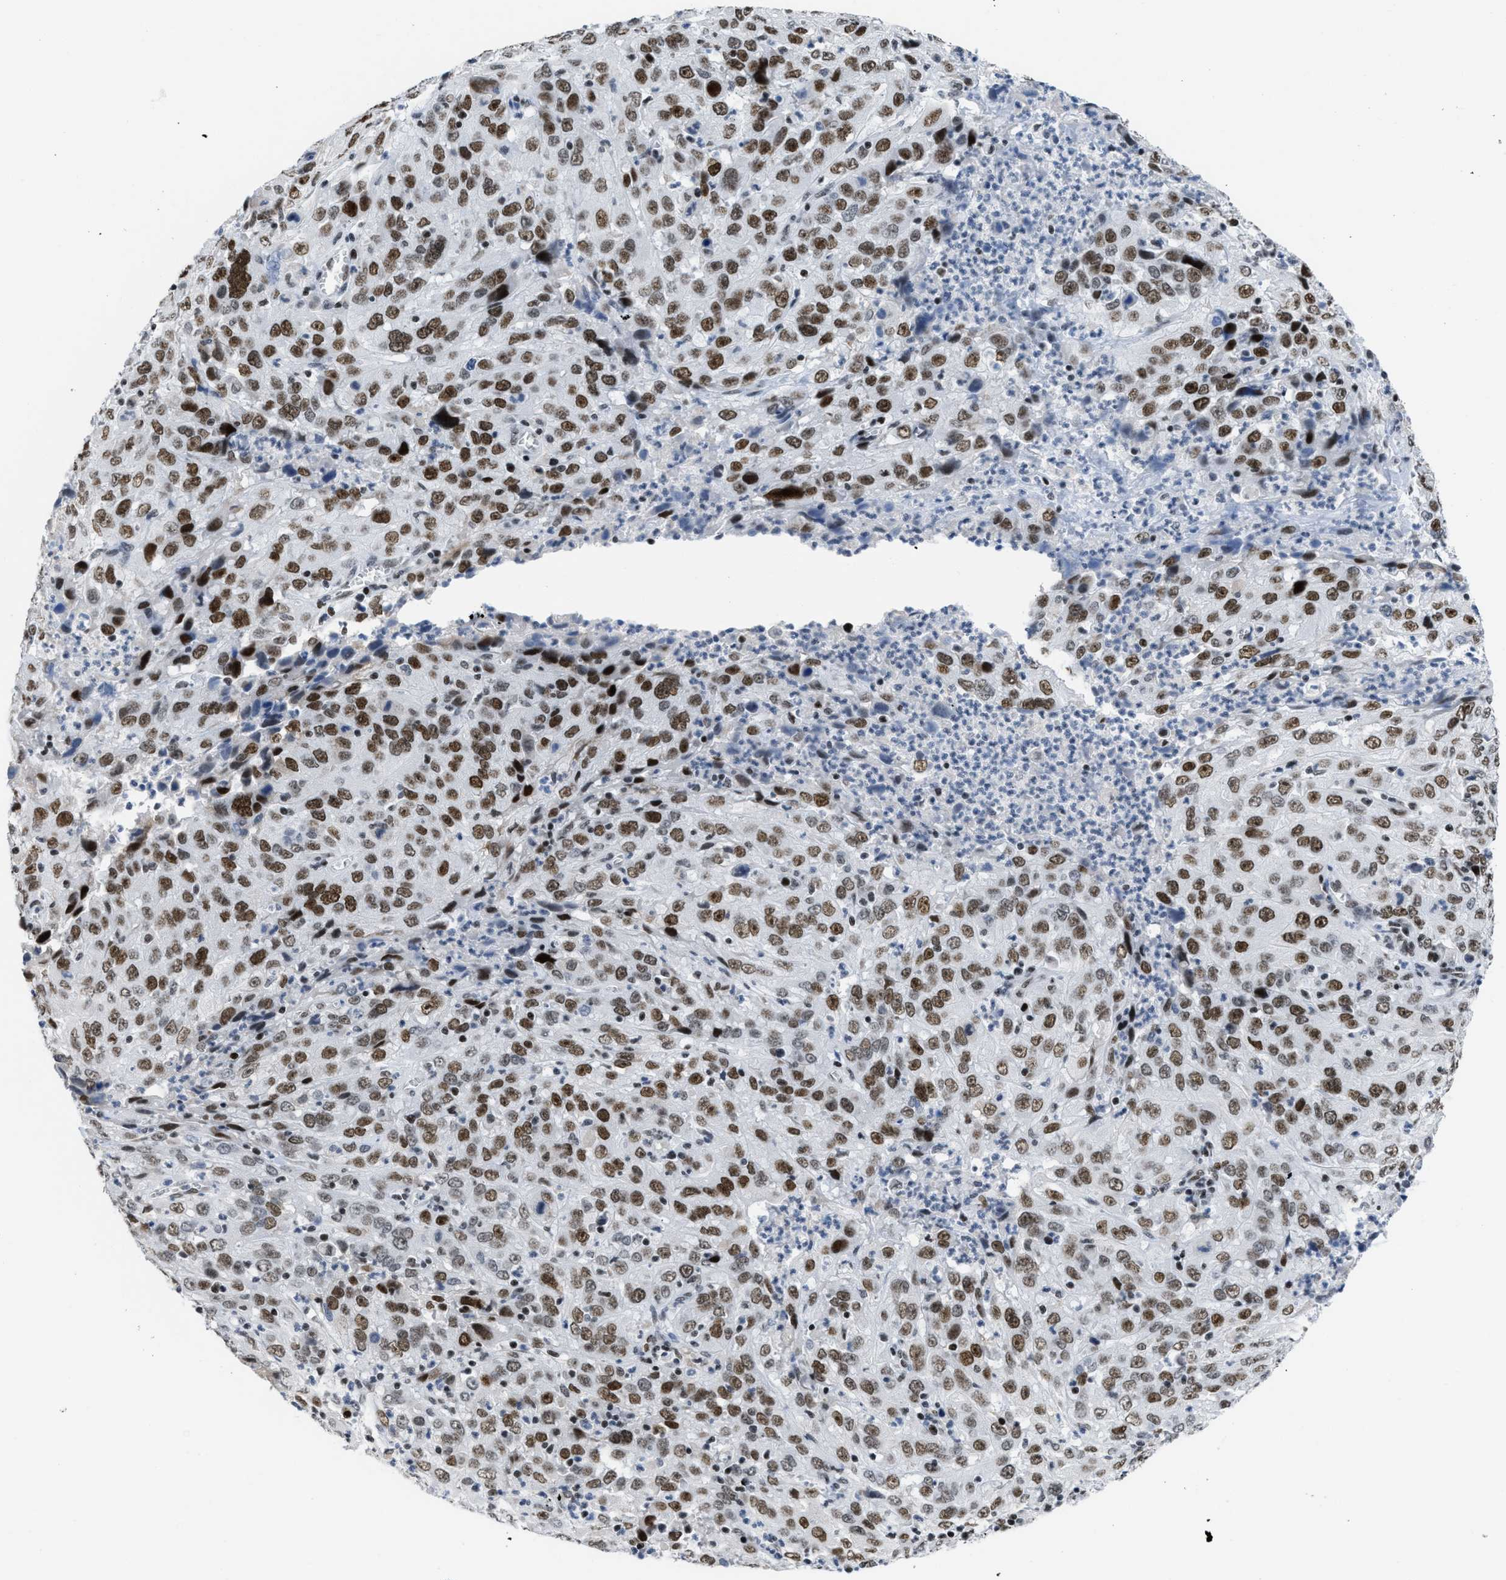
{"staining": {"intensity": "strong", "quantity": ">75%", "location": "nuclear"}, "tissue": "cervical cancer", "cell_type": "Tumor cells", "image_type": "cancer", "snomed": [{"axis": "morphology", "description": "Squamous cell carcinoma, NOS"}, {"axis": "topography", "description": "Cervix"}], "caption": "DAB immunohistochemical staining of squamous cell carcinoma (cervical) shows strong nuclear protein staining in approximately >75% of tumor cells.", "gene": "TERF2IP", "patient": {"sex": "female", "age": 32}}